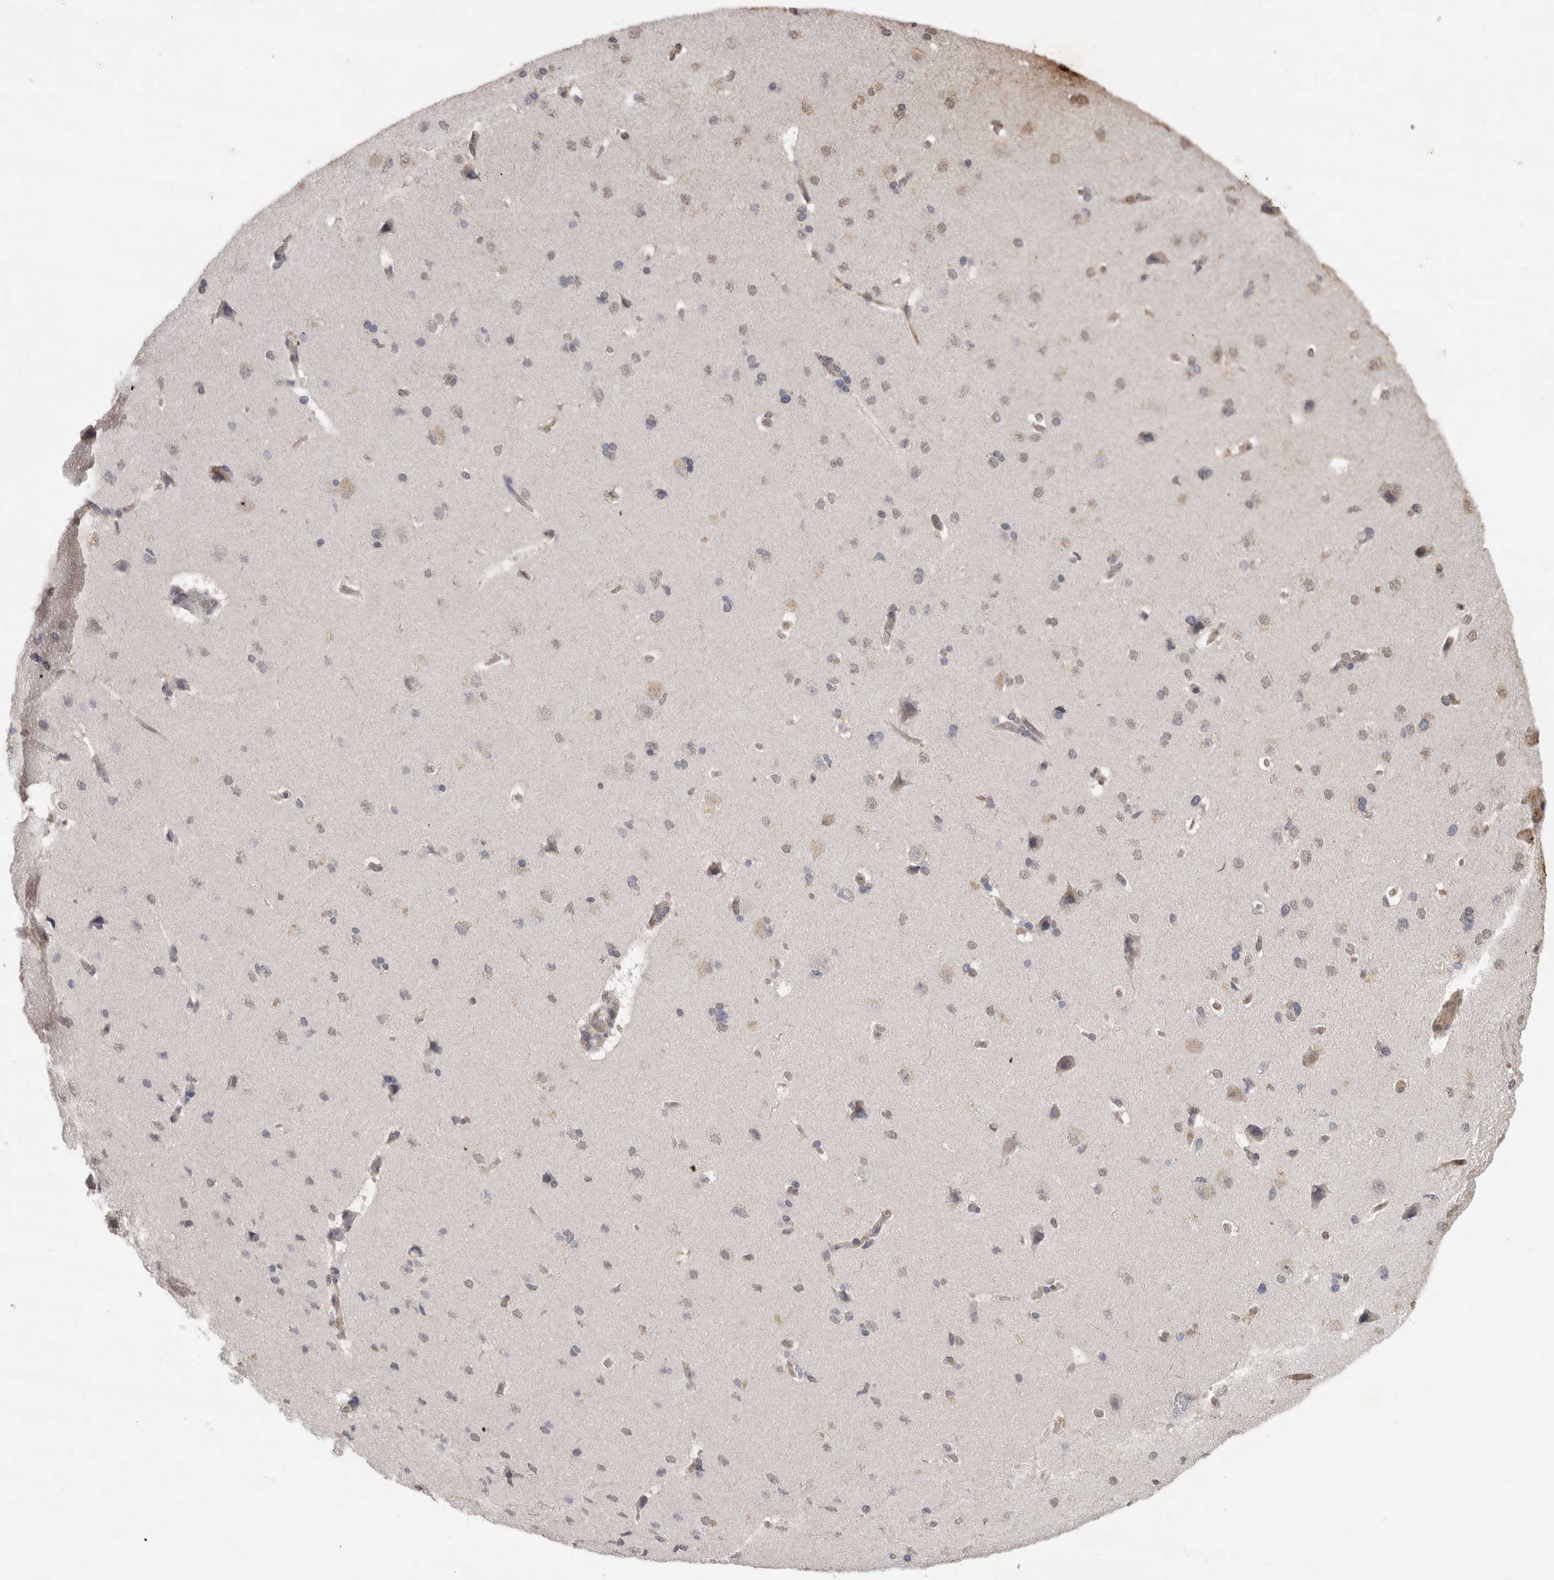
{"staining": {"intensity": "weak", "quantity": ">75%", "location": "cytoplasmic/membranous"}, "tissue": "cerebral cortex", "cell_type": "Endothelial cells", "image_type": "normal", "snomed": [{"axis": "morphology", "description": "Normal tissue, NOS"}, {"axis": "topography", "description": "Cerebral cortex"}], "caption": "Endothelial cells show low levels of weak cytoplasmic/membranous staining in about >75% of cells in normal human cerebral cortex.", "gene": "RECK", "patient": {"sex": "male", "age": 62}}